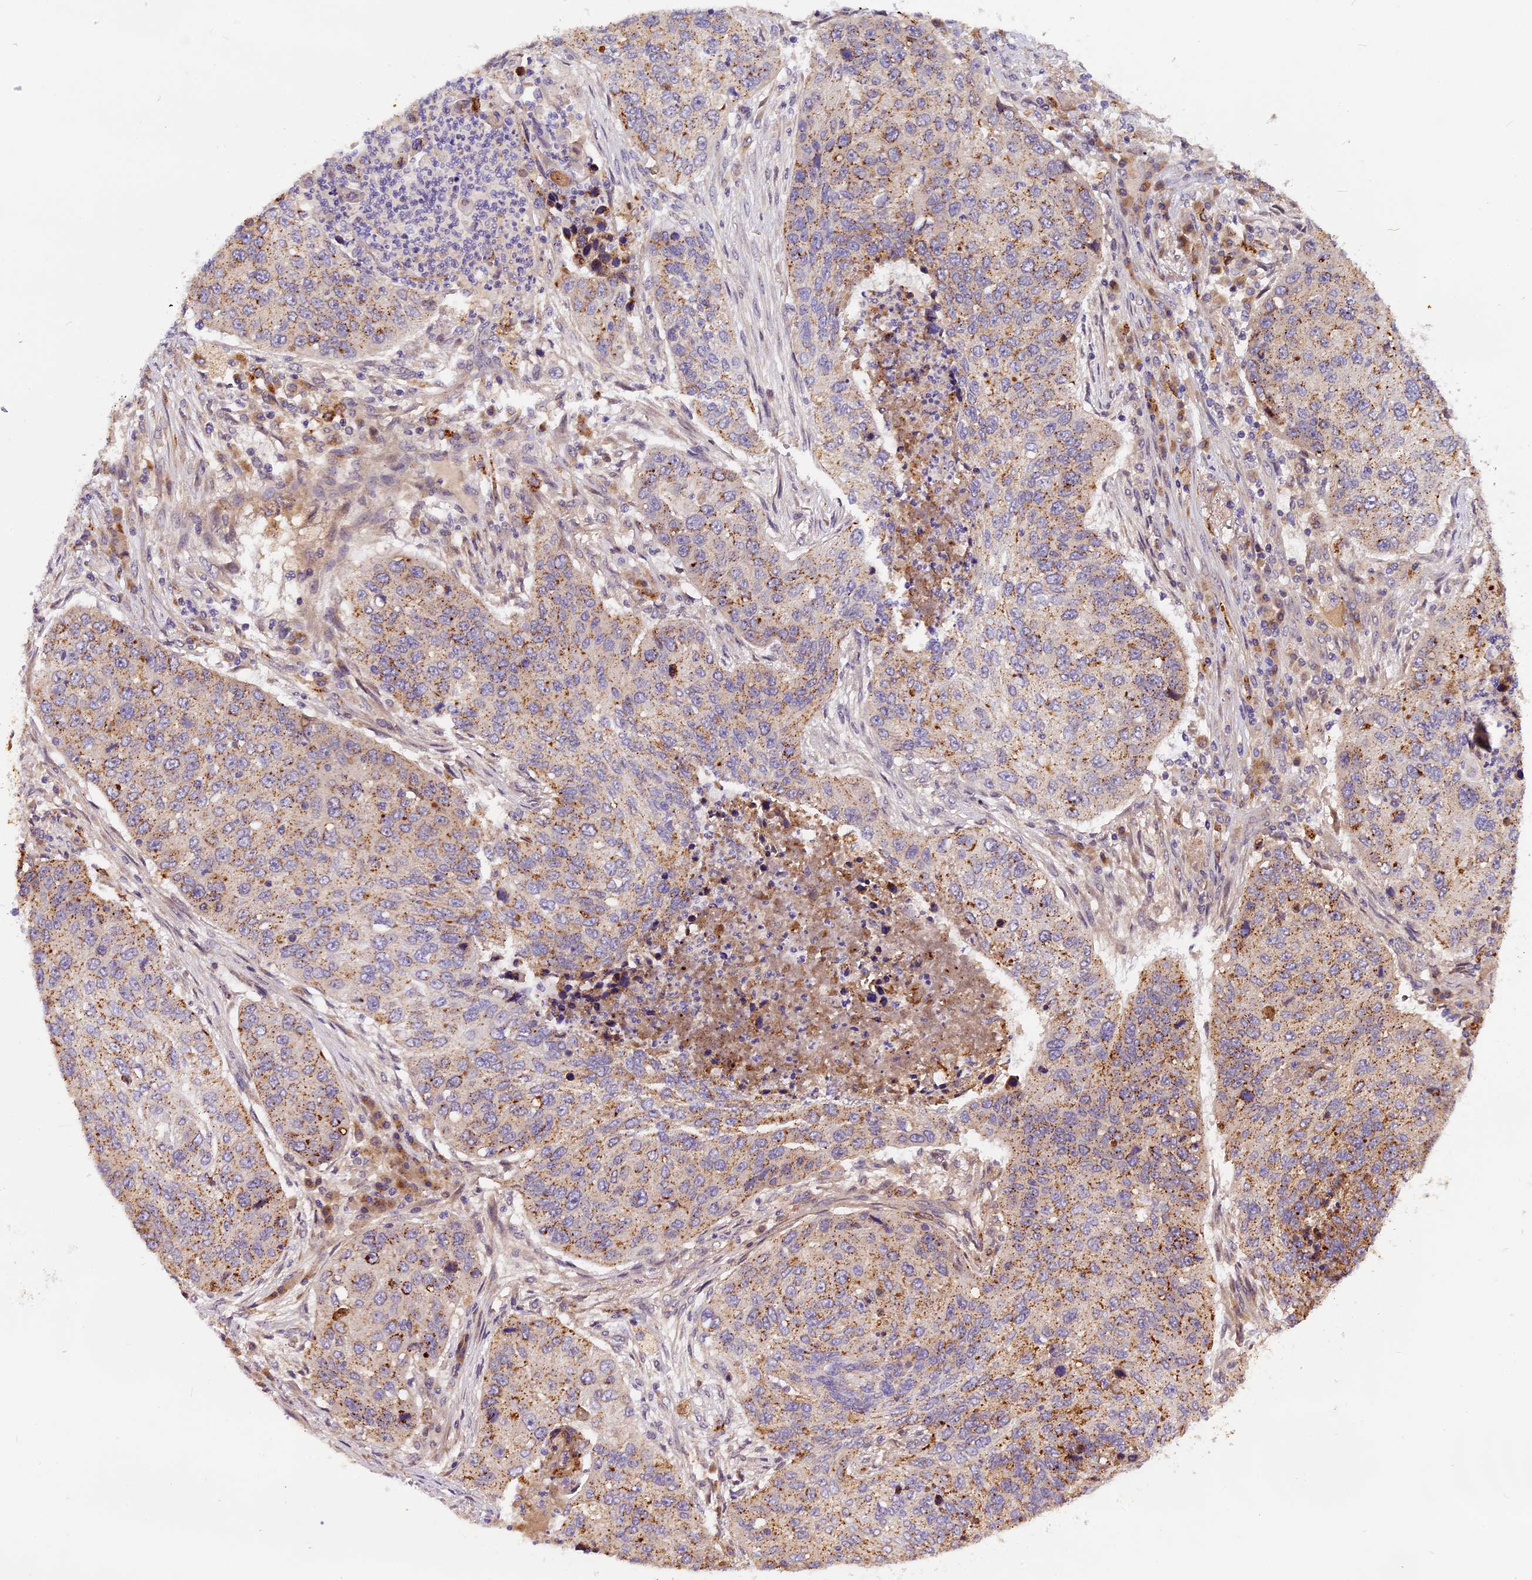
{"staining": {"intensity": "moderate", "quantity": ">75%", "location": "cytoplasmic/membranous"}, "tissue": "lung cancer", "cell_type": "Tumor cells", "image_type": "cancer", "snomed": [{"axis": "morphology", "description": "Squamous cell carcinoma, NOS"}, {"axis": "topography", "description": "Lung"}], "caption": "Immunohistochemistry (IHC) histopathology image of neoplastic tissue: human squamous cell carcinoma (lung) stained using IHC exhibits medium levels of moderate protein expression localized specifically in the cytoplasmic/membranous of tumor cells, appearing as a cytoplasmic/membranous brown color.", "gene": "COPE", "patient": {"sex": "female", "age": 63}}